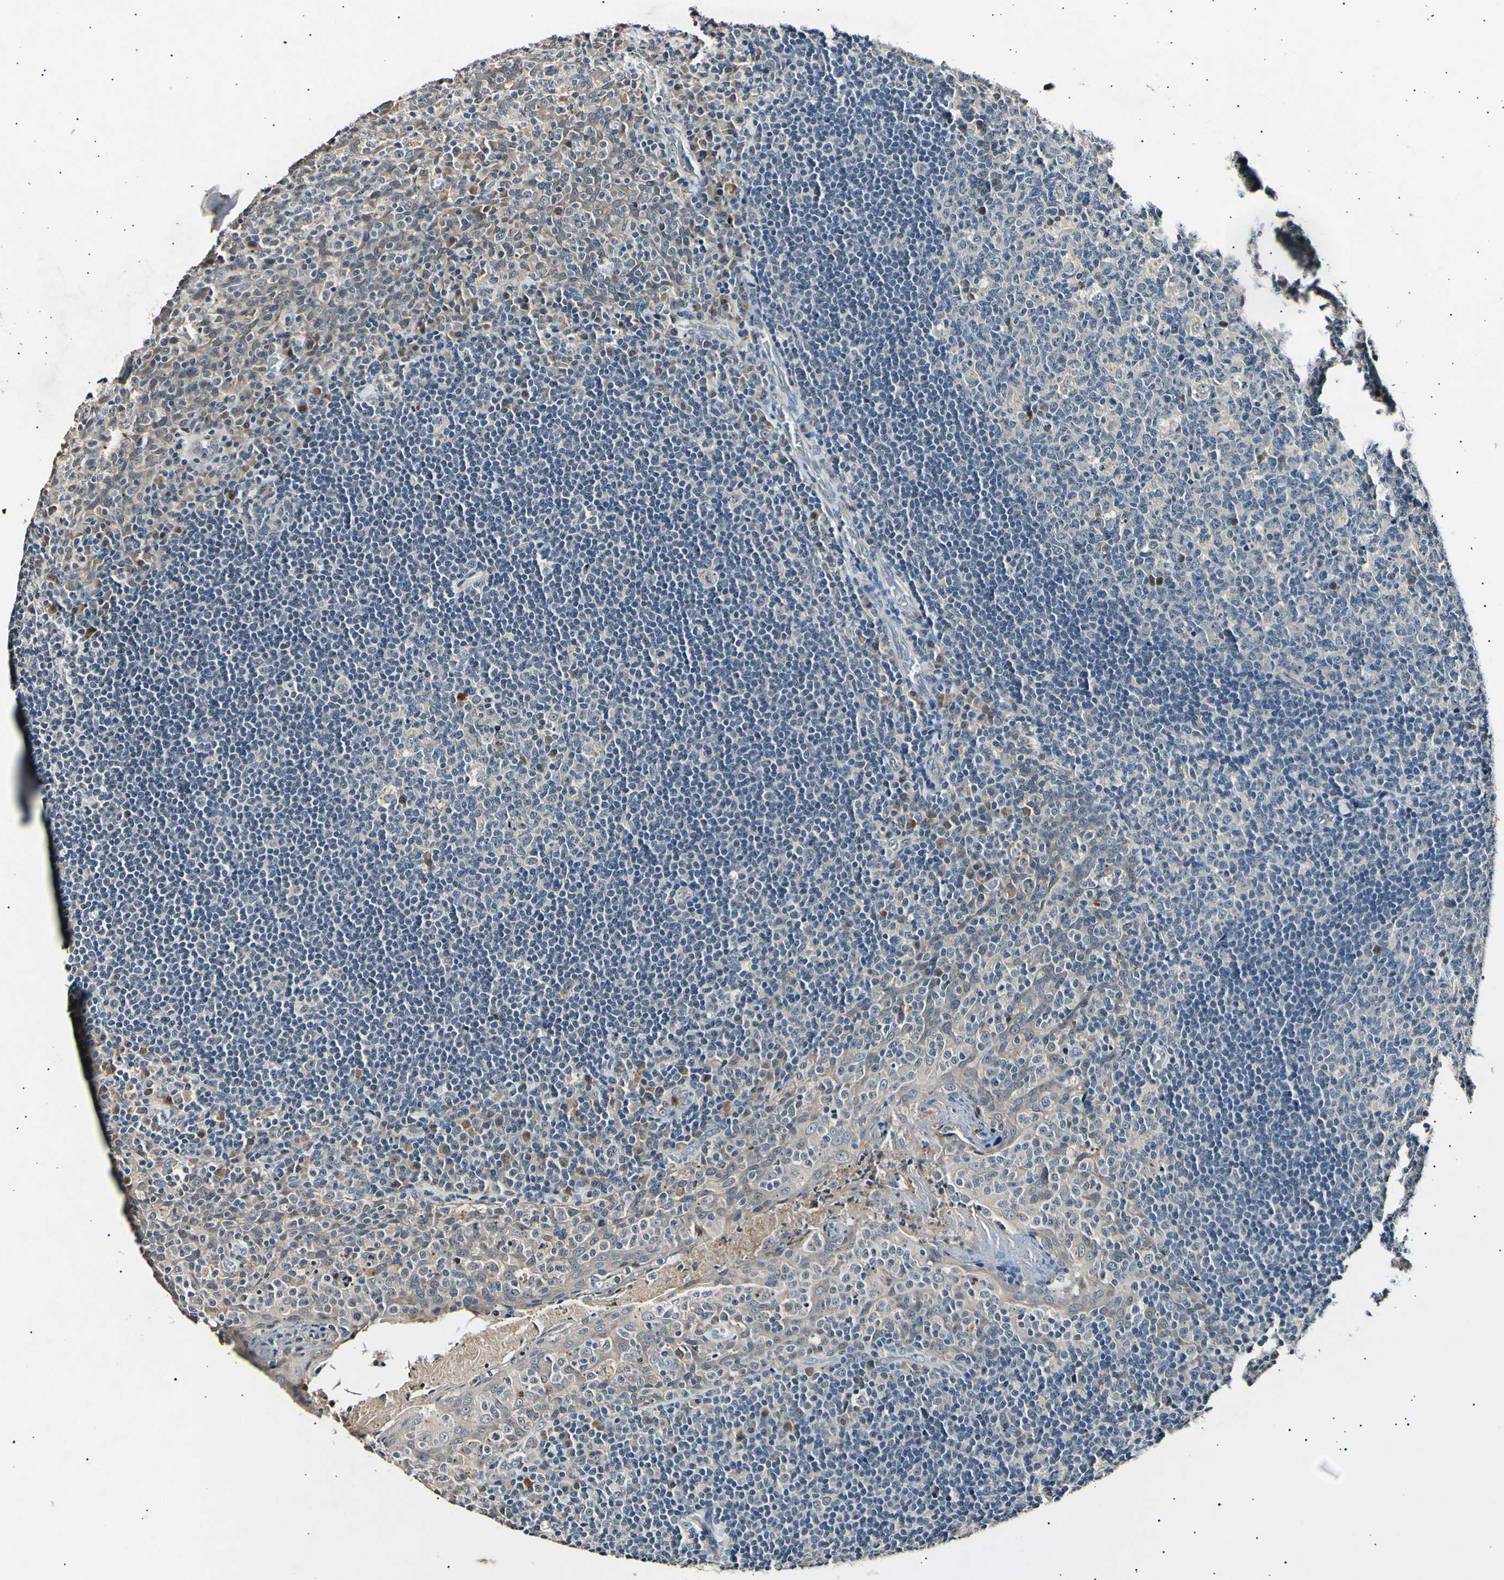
{"staining": {"intensity": "weak", "quantity": "<25%", "location": "cytoplasmic/membranous"}, "tissue": "tonsil", "cell_type": "Germinal center cells", "image_type": "normal", "snomed": [{"axis": "morphology", "description": "Normal tissue, NOS"}, {"axis": "topography", "description": "Tonsil"}], "caption": "The IHC micrograph has no significant expression in germinal center cells of tonsil. (DAB (3,3'-diaminobenzidine) immunohistochemistry with hematoxylin counter stain).", "gene": "ADCY3", "patient": {"sex": "male", "age": 17}}